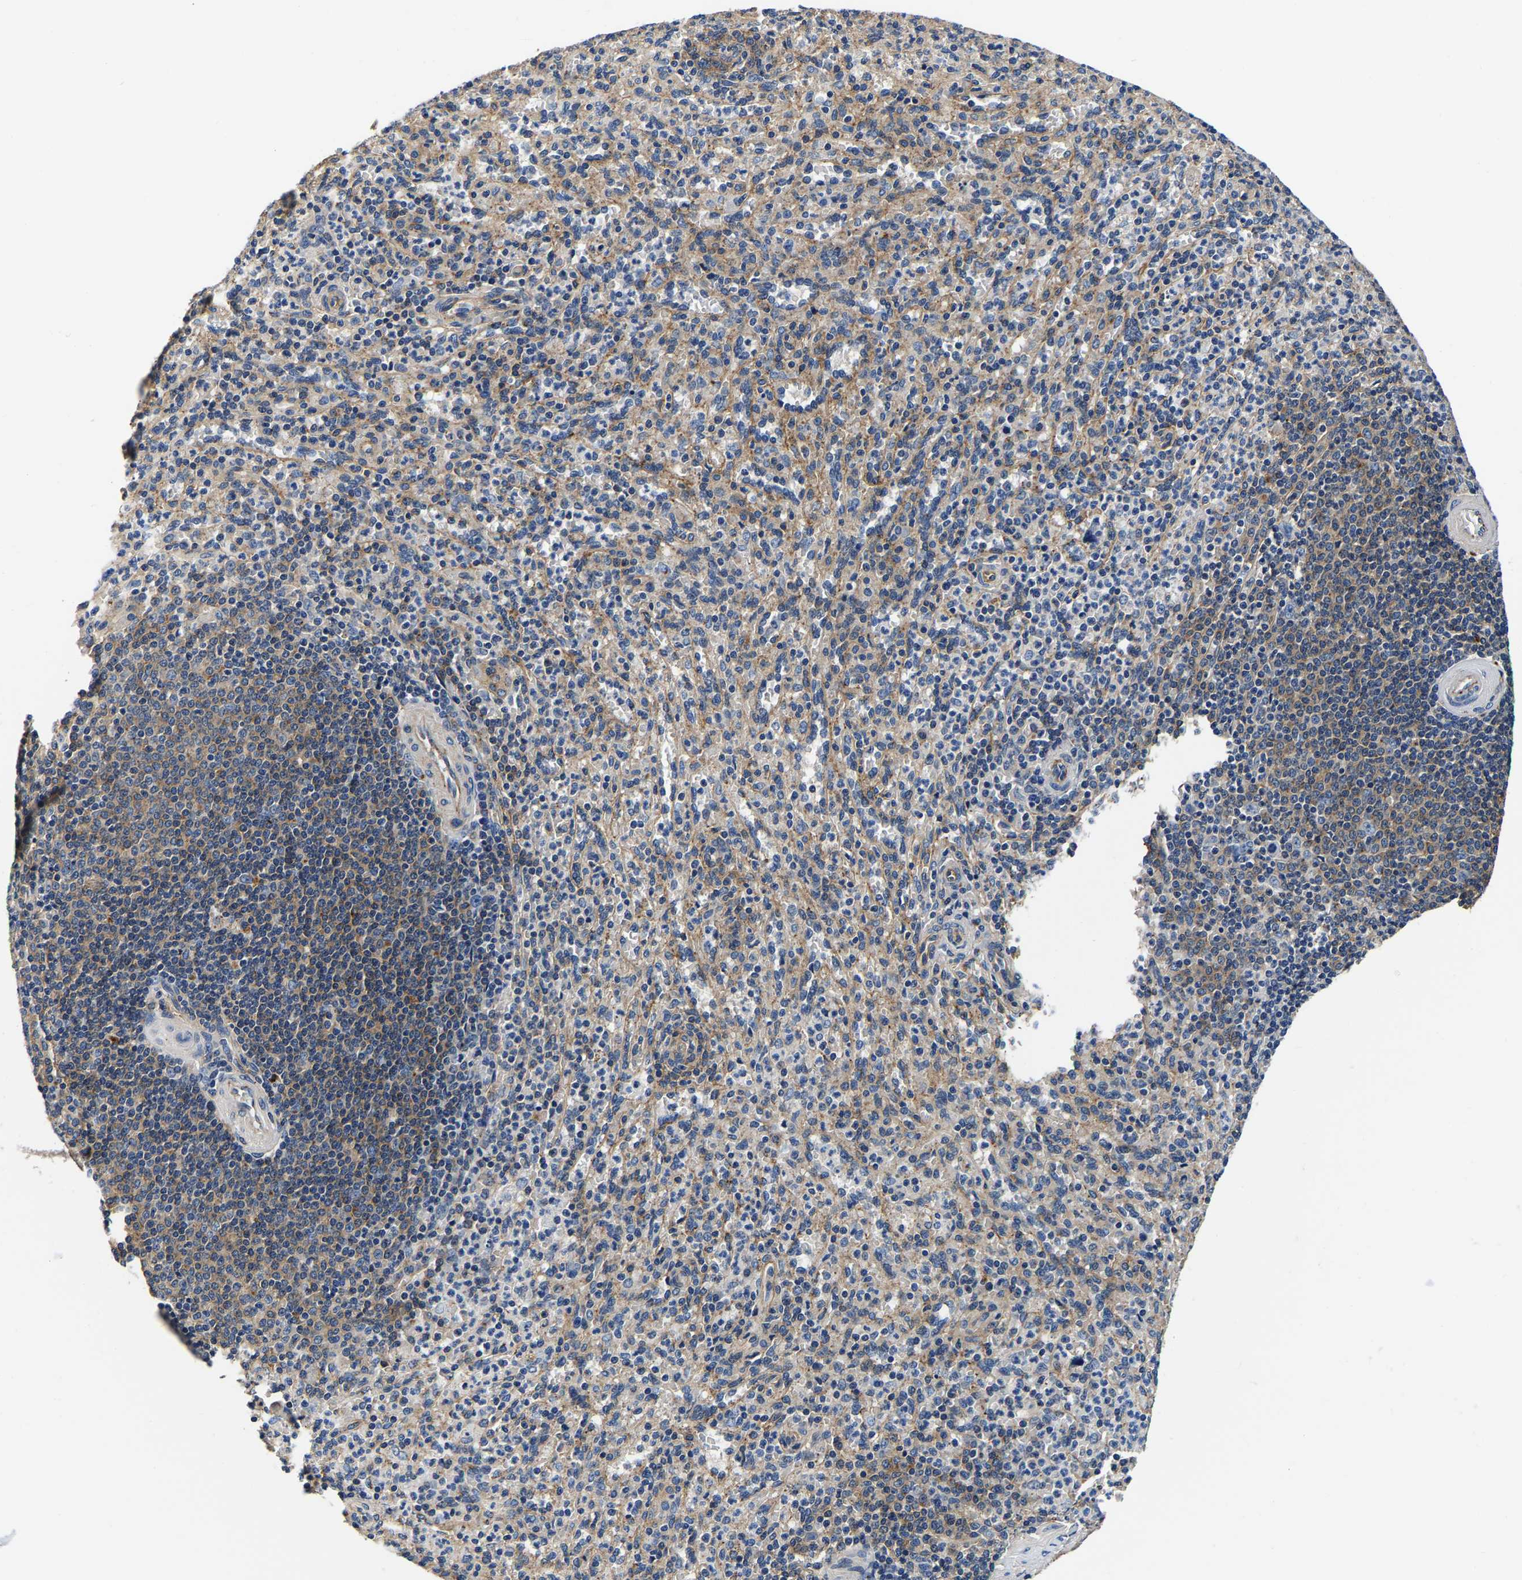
{"staining": {"intensity": "weak", "quantity": "25%-75%", "location": "cytoplasmic/membranous"}, "tissue": "spleen", "cell_type": "Cells in red pulp", "image_type": "normal", "snomed": [{"axis": "morphology", "description": "Normal tissue, NOS"}, {"axis": "topography", "description": "Spleen"}], "caption": "Protein expression analysis of normal human spleen reveals weak cytoplasmic/membranous staining in approximately 25%-75% of cells in red pulp. The protein is shown in brown color, while the nuclei are stained blue.", "gene": "SH3GLB1", "patient": {"sex": "male", "age": 36}}